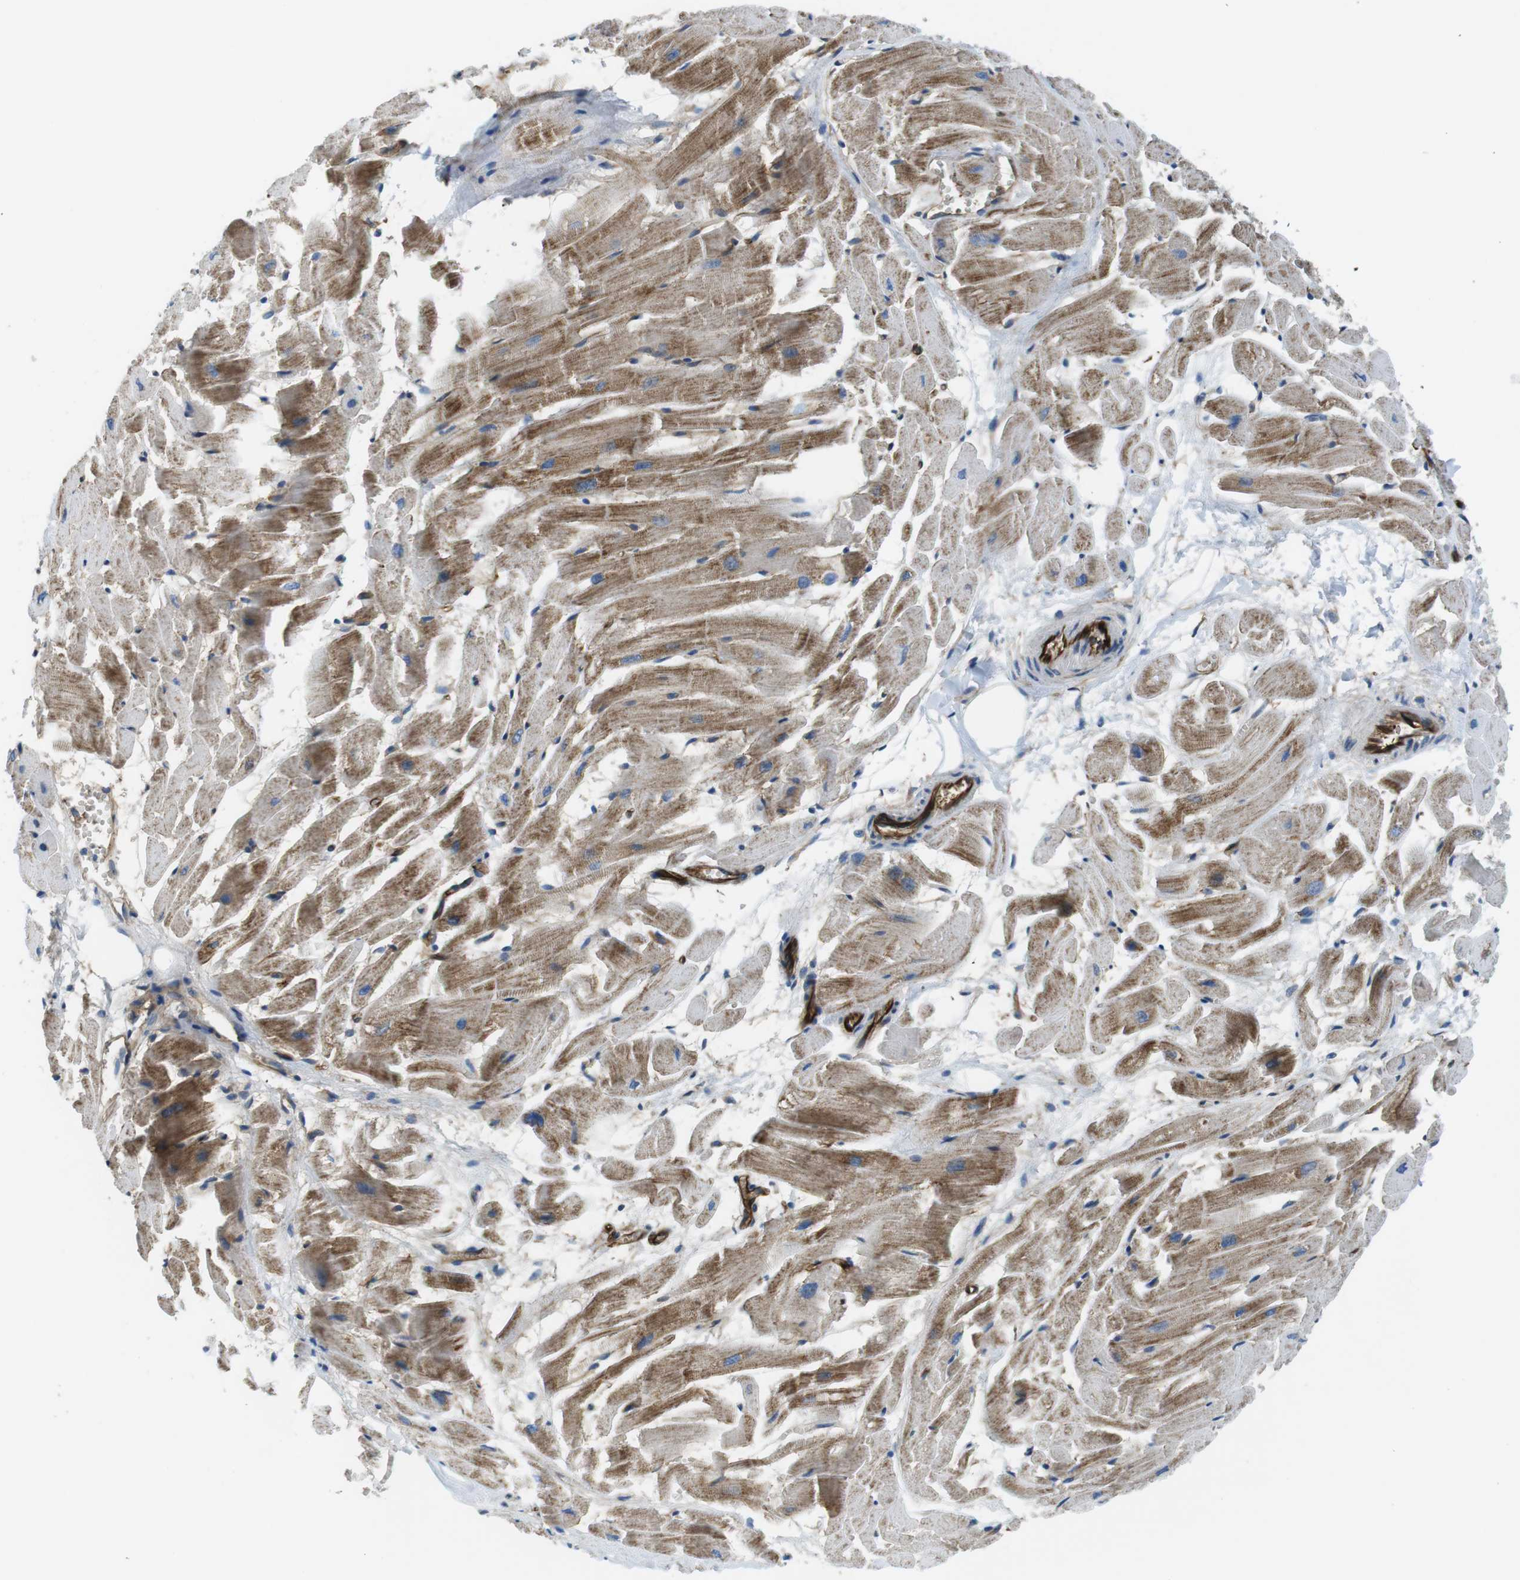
{"staining": {"intensity": "moderate", "quantity": "25%-75%", "location": "cytoplasmic/membranous"}, "tissue": "heart muscle", "cell_type": "Cardiomyocytes", "image_type": "normal", "snomed": [{"axis": "morphology", "description": "Normal tissue, NOS"}, {"axis": "topography", "description": "Heart"}], "caption": "This photomicrograph displays IHC staining of benign human heart muscle, with medium moderate cytoplasmic/membranous expression in about 25%-75% of cardiomyocytes.", "gene": "EMP2", "patient": {"sex": "female", "age": 19}}